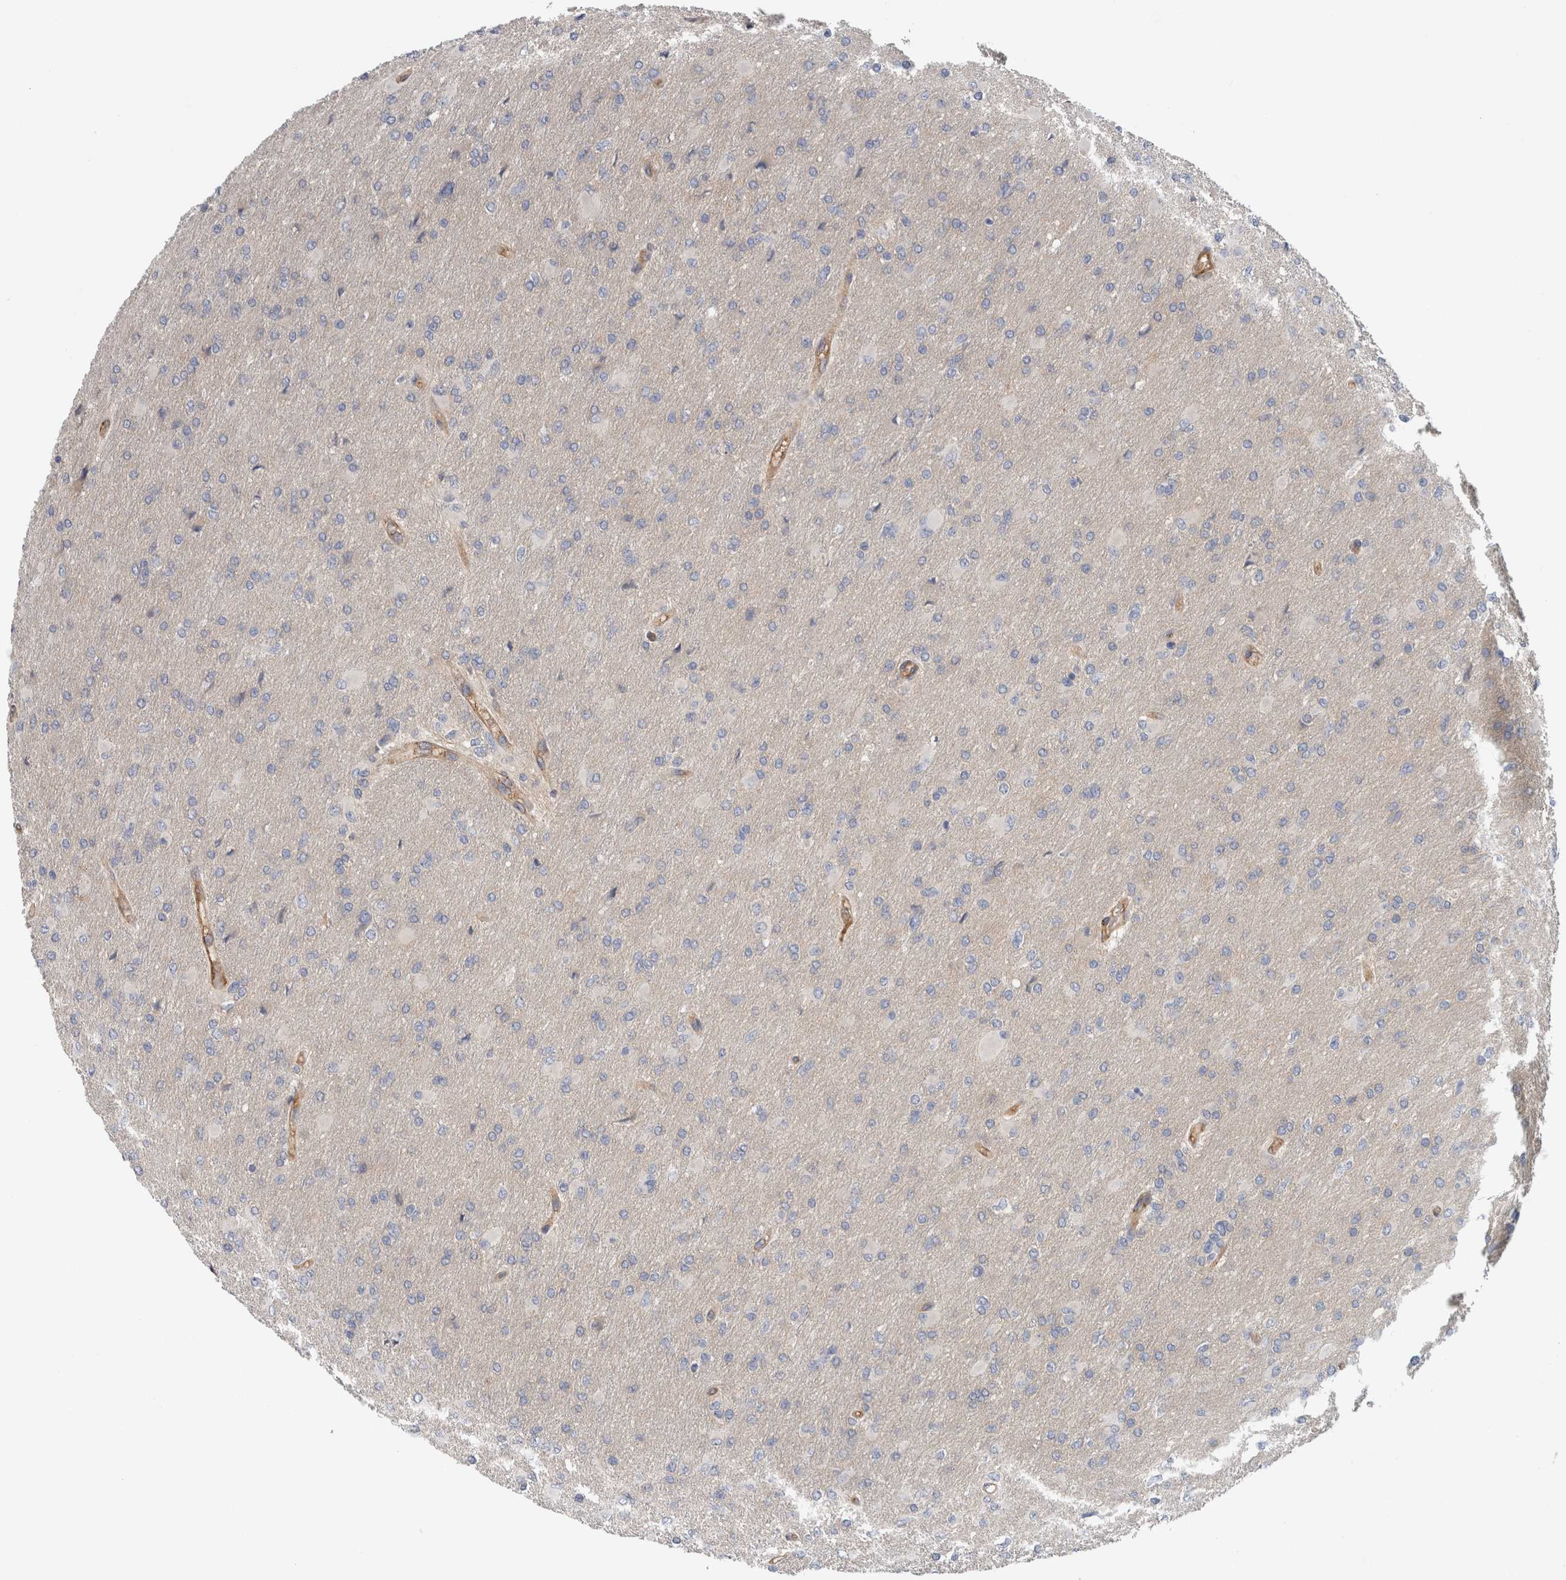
{"staining": {"intensity": "negative", "quantity": "none", "location": "none"}, "tissue": "glioma", "cell_type": "Tumor cells", "image_type": "cancer", "snomed": [{"axis": "morphology", "description": "Glioma, malignant, High grade"}, {"axis": "topography", "description": "Cerebral cortex"}], "caption": "Tumor cells show no significant positivity in glioma.", "gene": "CD59", "patient": {"sex": "female", "age": 36}}